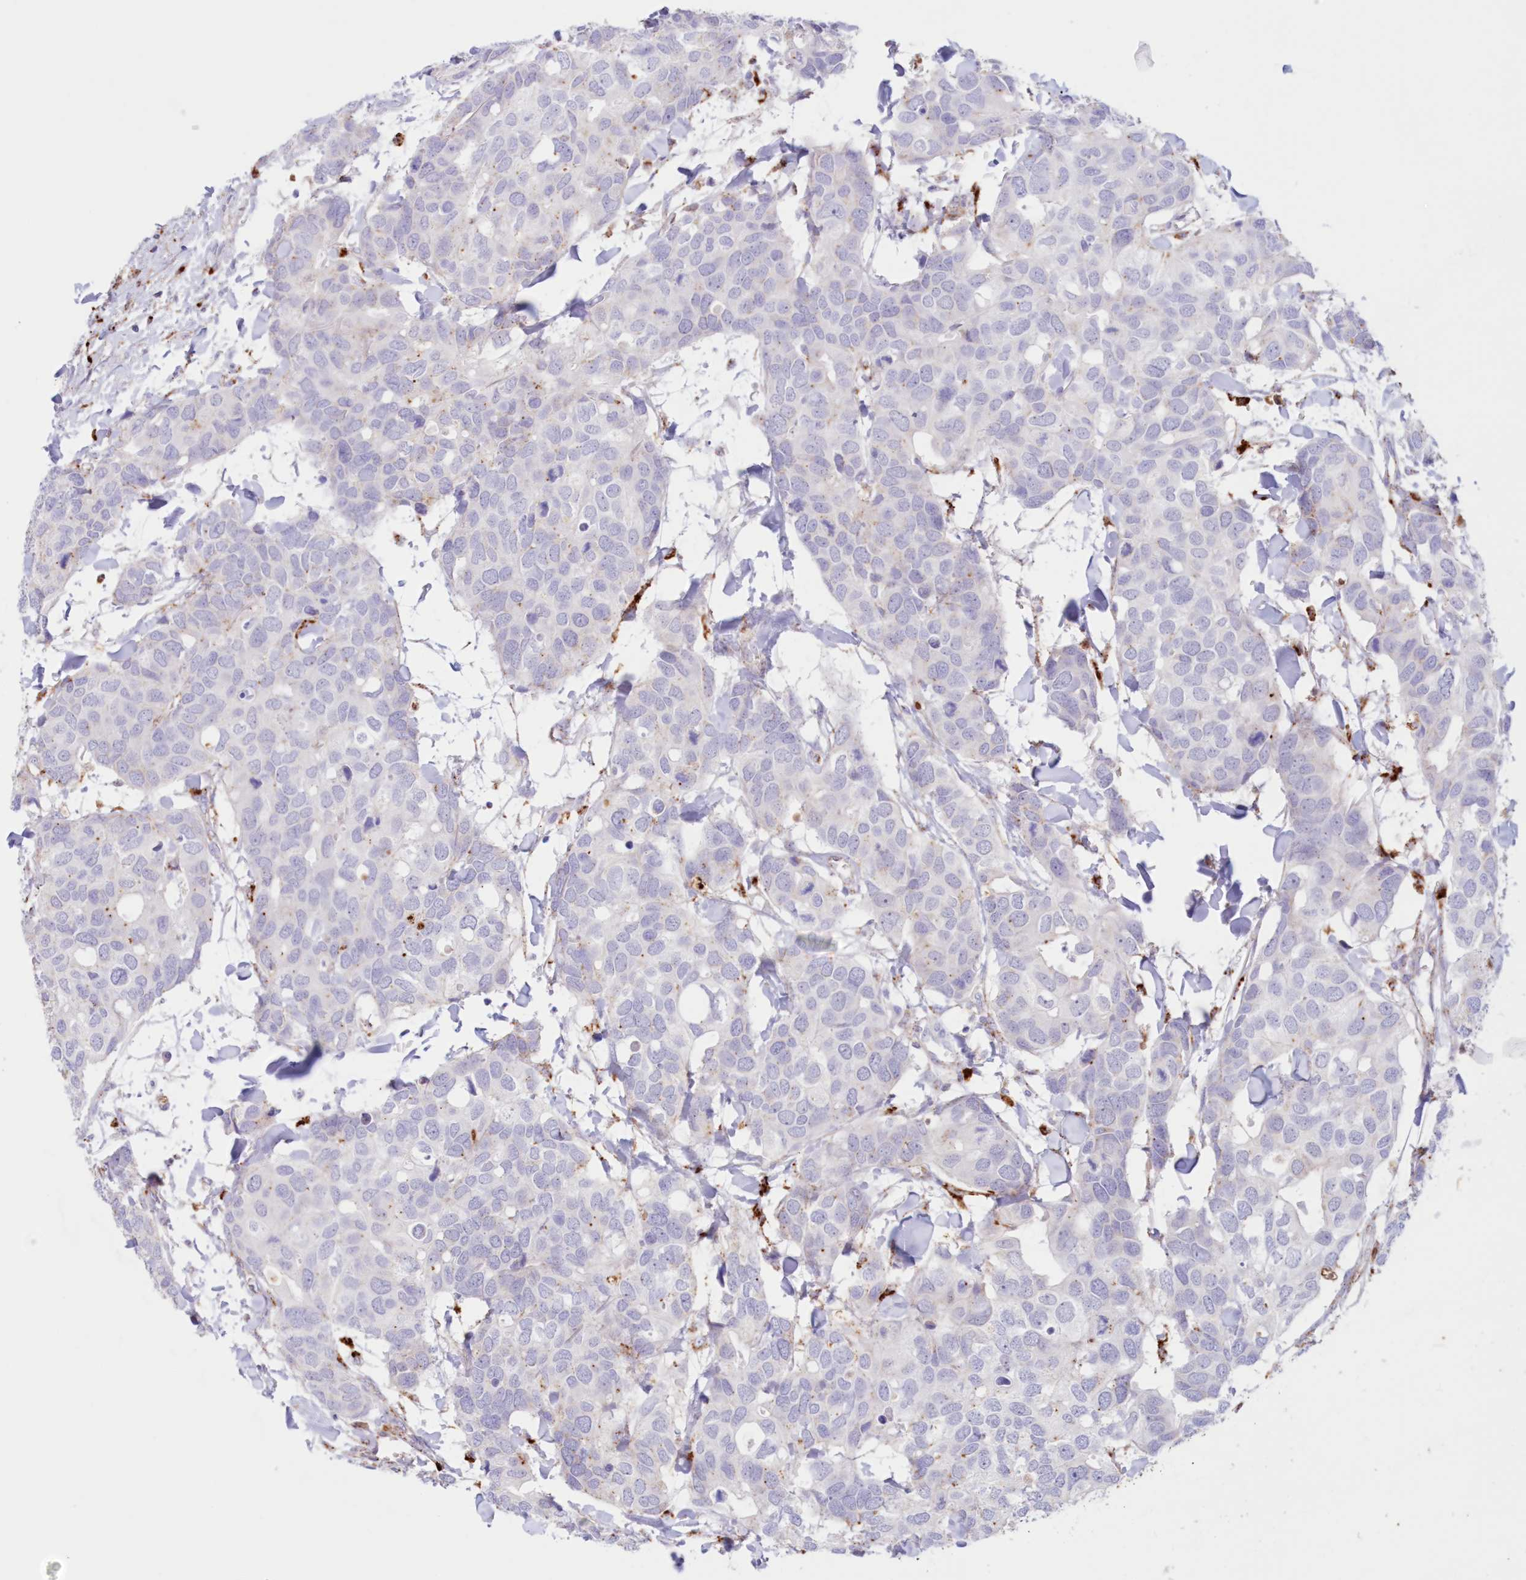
{"staining": {"intensity": "negative", "quantity": "none", "location": "none"}, "tissue": "breast cancer", "cell_type": "Tumor cells", "image_type": "cancer", "snomed": [{"axis": "morphology", "description": "Duct carcinoma"}, {"axis": "topography", "description": "Breast"}], "caption": "There is no significant expression in tumor cells of breast cancer. (DAB (3,3'-diaminobenzidine) IHC with hematoxylin counter stain).", "gene": "TPP1", "patient": {"sex": "female", "age": 83}}